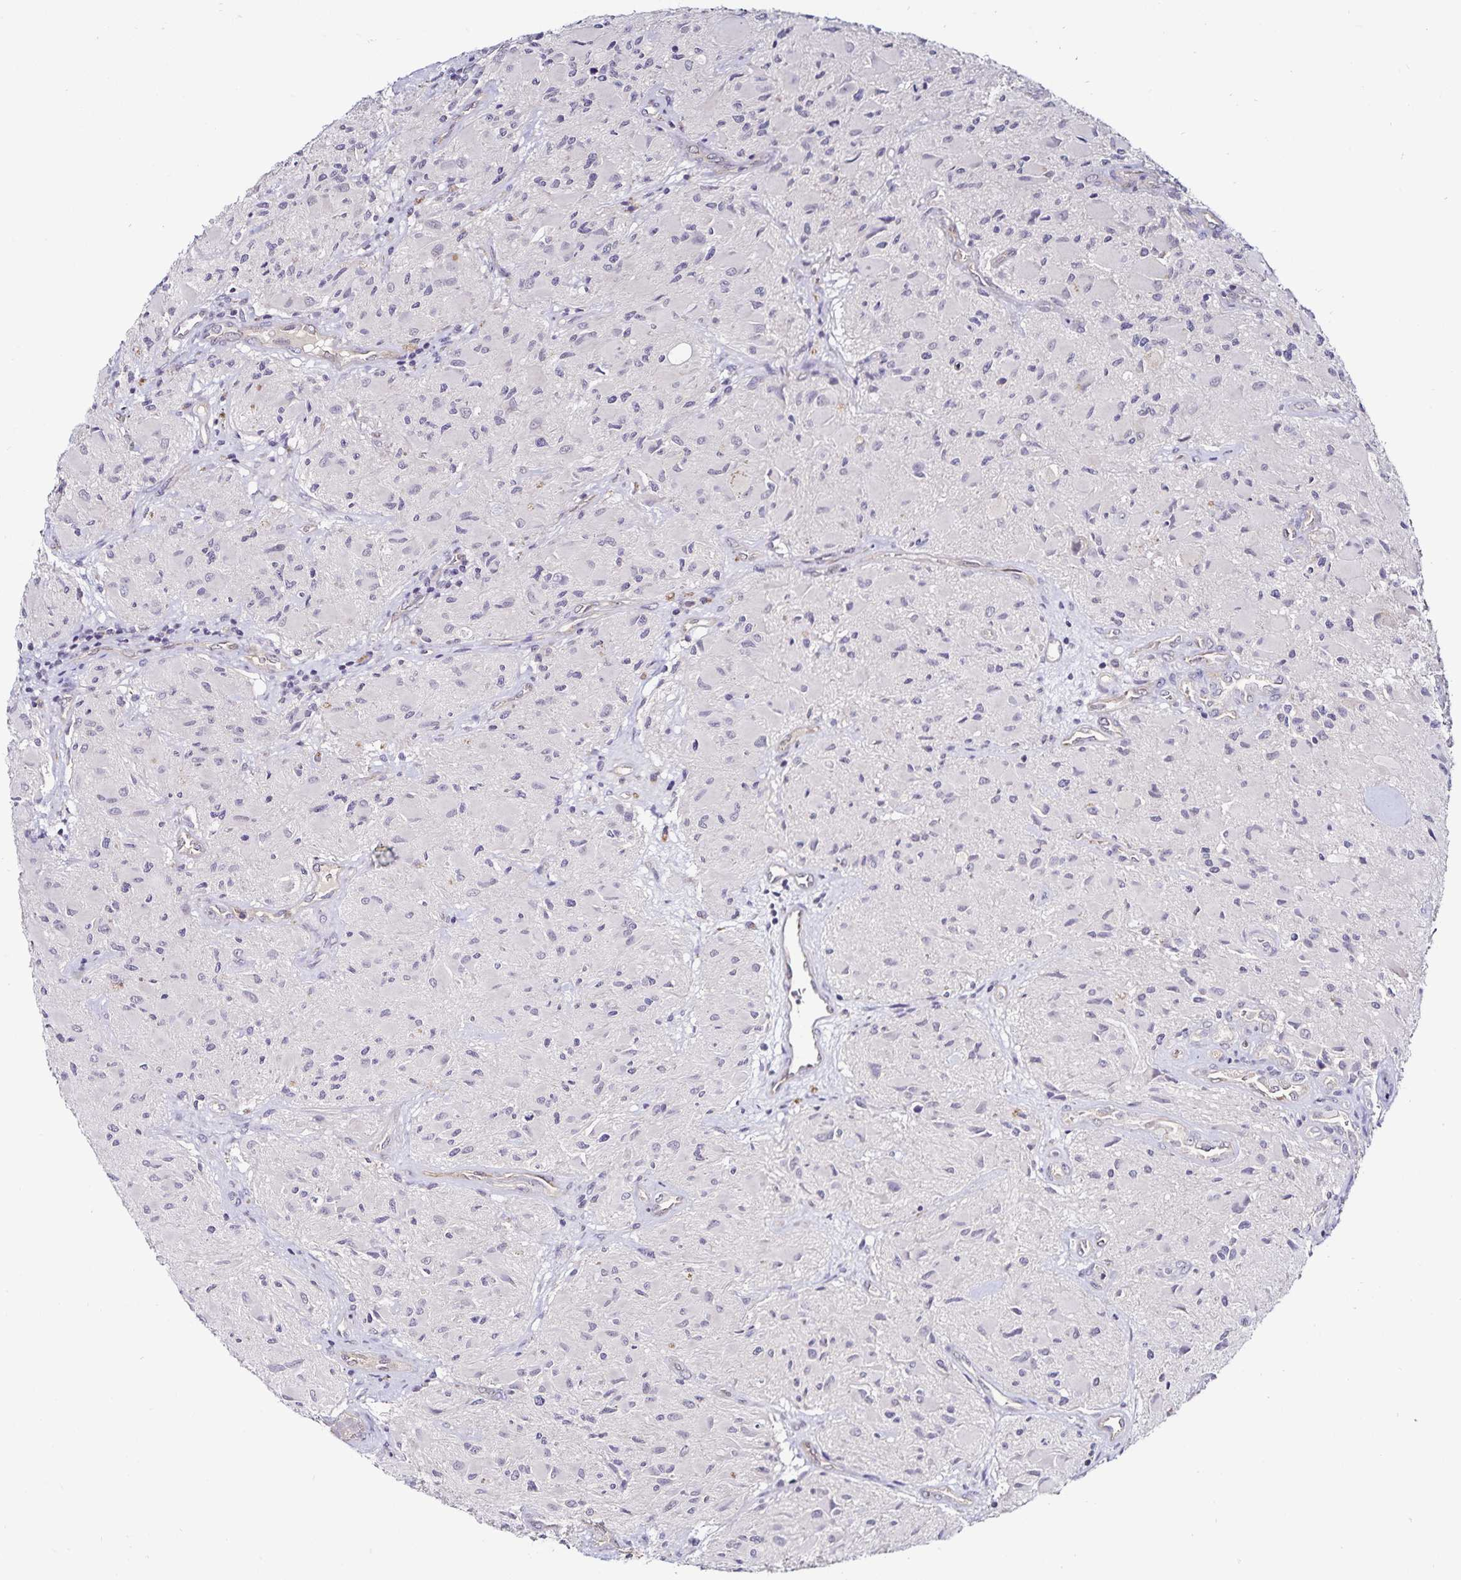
{"staining": {"intensity": "negative", "quantity": "none", "location": "none"}, "tissue": "glioma", "cell_type": "Tumor cells", "image_type": "cancer", "snomed": [{"axis": "morphology", "description": "Glioma, malignant, High grade"}, {"axis": "topography", "description": "Brain"}], "caption": "DAB (3,3'-diaminobenzidine) immunohistochemical staining of human malignant glioma (high-grade) shows no significant positivity in tumor cells. The staining is performed using DAB (3,3'-diaminobenzidine) brown chromogen with nuclei counter-stained in using hematoxylin.", "gene": "ACSL5", "patient": {"sex": "female", "age": 65}}